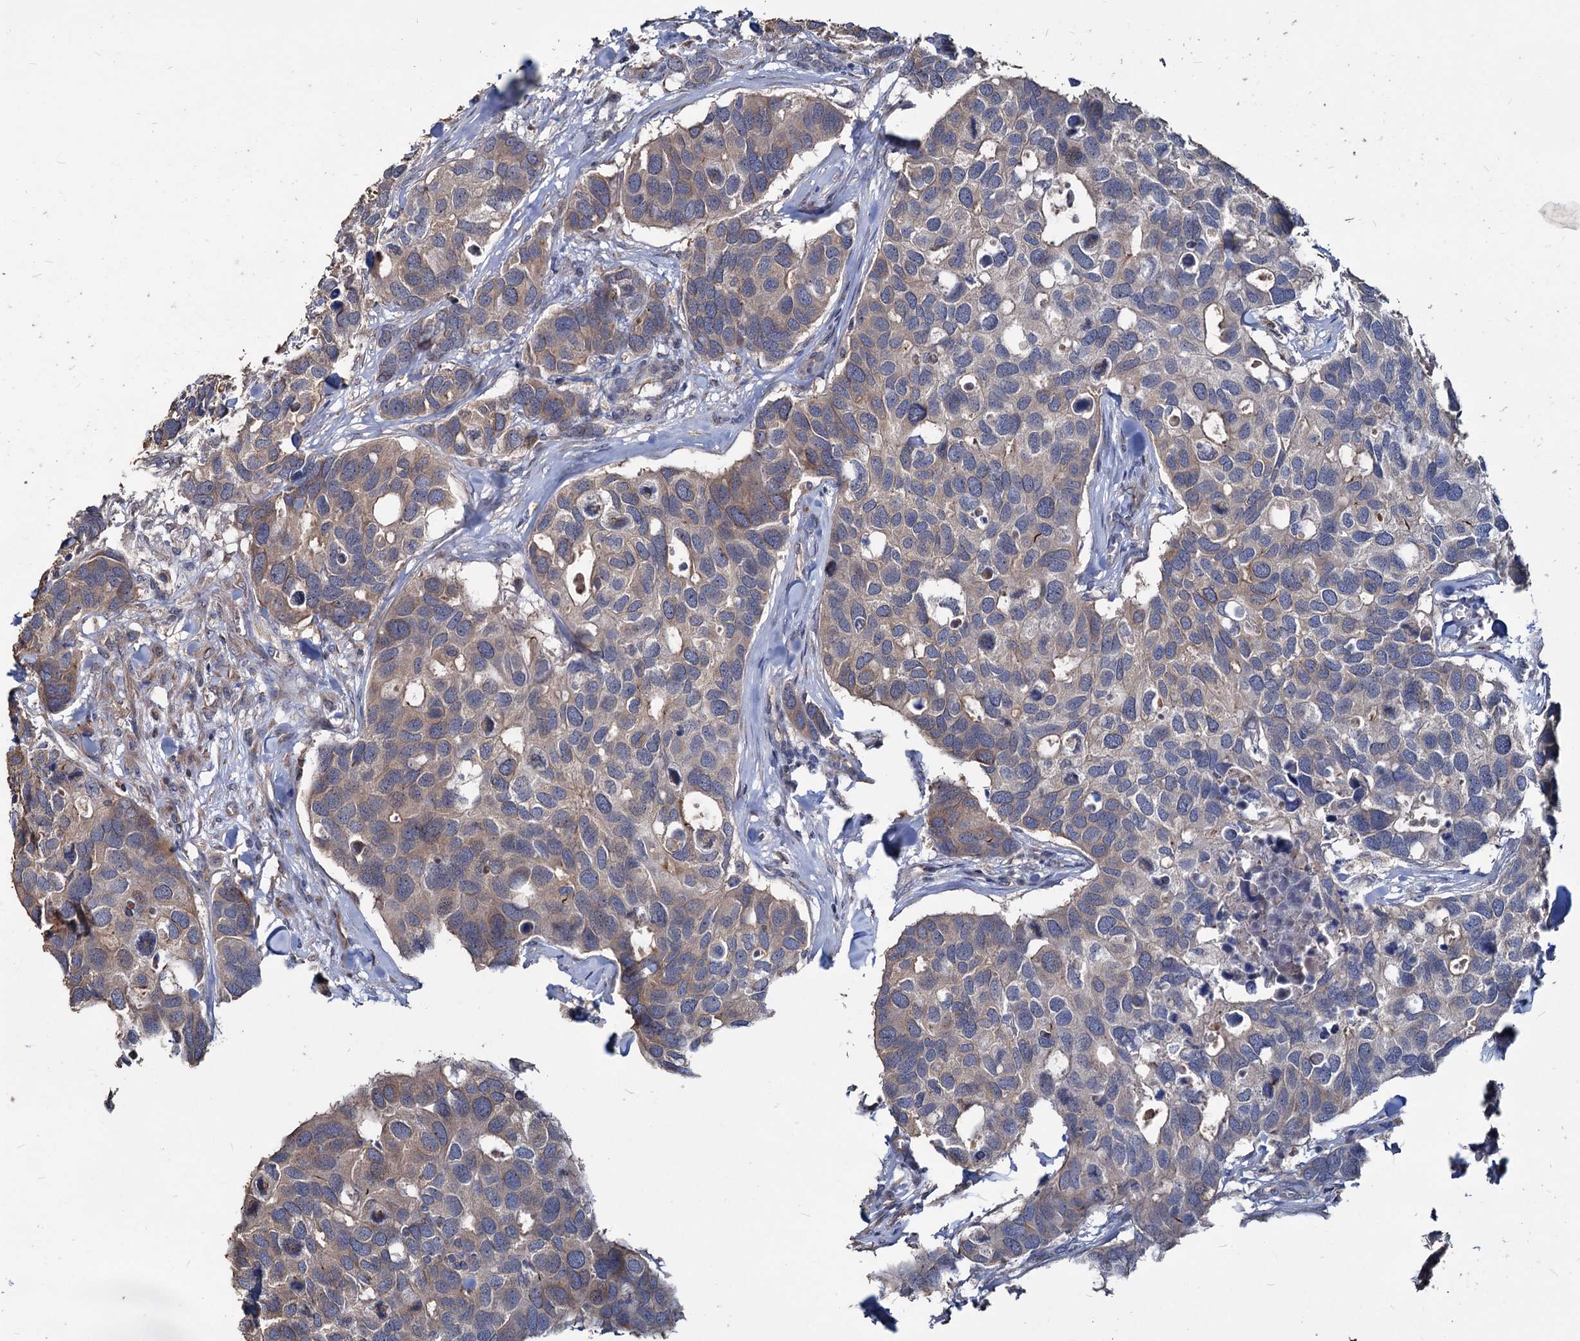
{"staining": {"intensity": "moderate", "quantity": "25%-75%", "location": "cytoplasmic/membranous"}, "tissue": "breast cancer", "cell_type": "Tumor cells", "image_type": "cancer", "snomed": [{"axis": "morphology", "description": "Duct carcinoma"}, {"axis": "topography", "description": "Breast"}], "caption": "Protein analysis of breast cancer tissue demonstrates moderate cytoplasmic/membranous positivity in approximately 25%-75% of tumor cells.", "gene": "DEPDC4", "patient": {"sex": "female", "age": 83}}